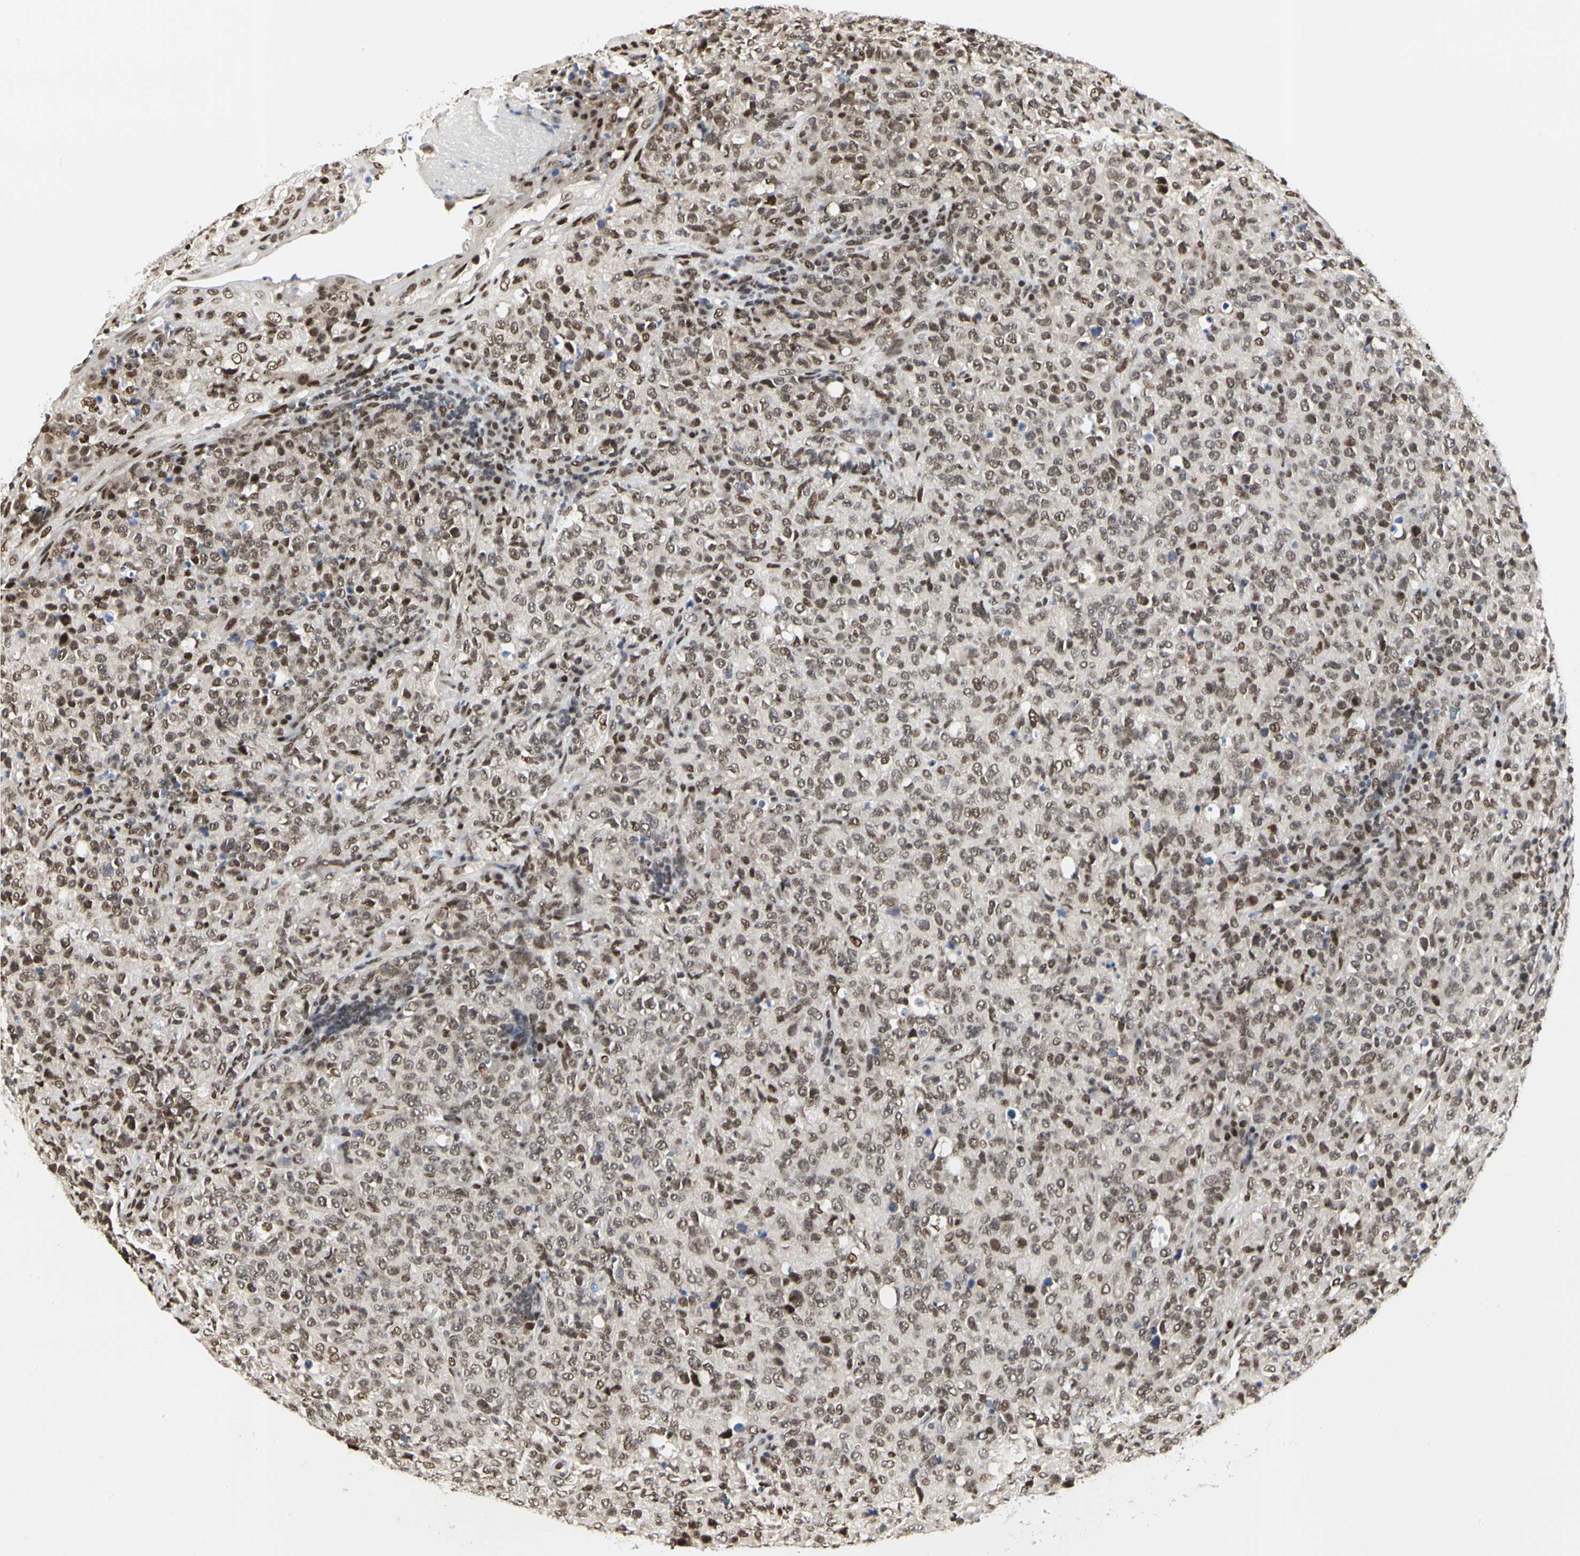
{"staining": {"intensity": "moderate", "quantity": ">75%", "location": "nuclear"}, "tissue": "lymphoma", "cell_type": "Tumor cells", "image_type": "cancer", "snomed": [{"axis": "morphology", "description": "Malignant lymphoma, non-Hodgkin's type, High grade"}, {"axis": "topography", "description": "Tonsil"}], "caption": "Lymphoma stained with a protein marker reveals moderate staining in tumor cells.", "gene": "PRMT3", "patient": {"sex": "female", "age": 36}}